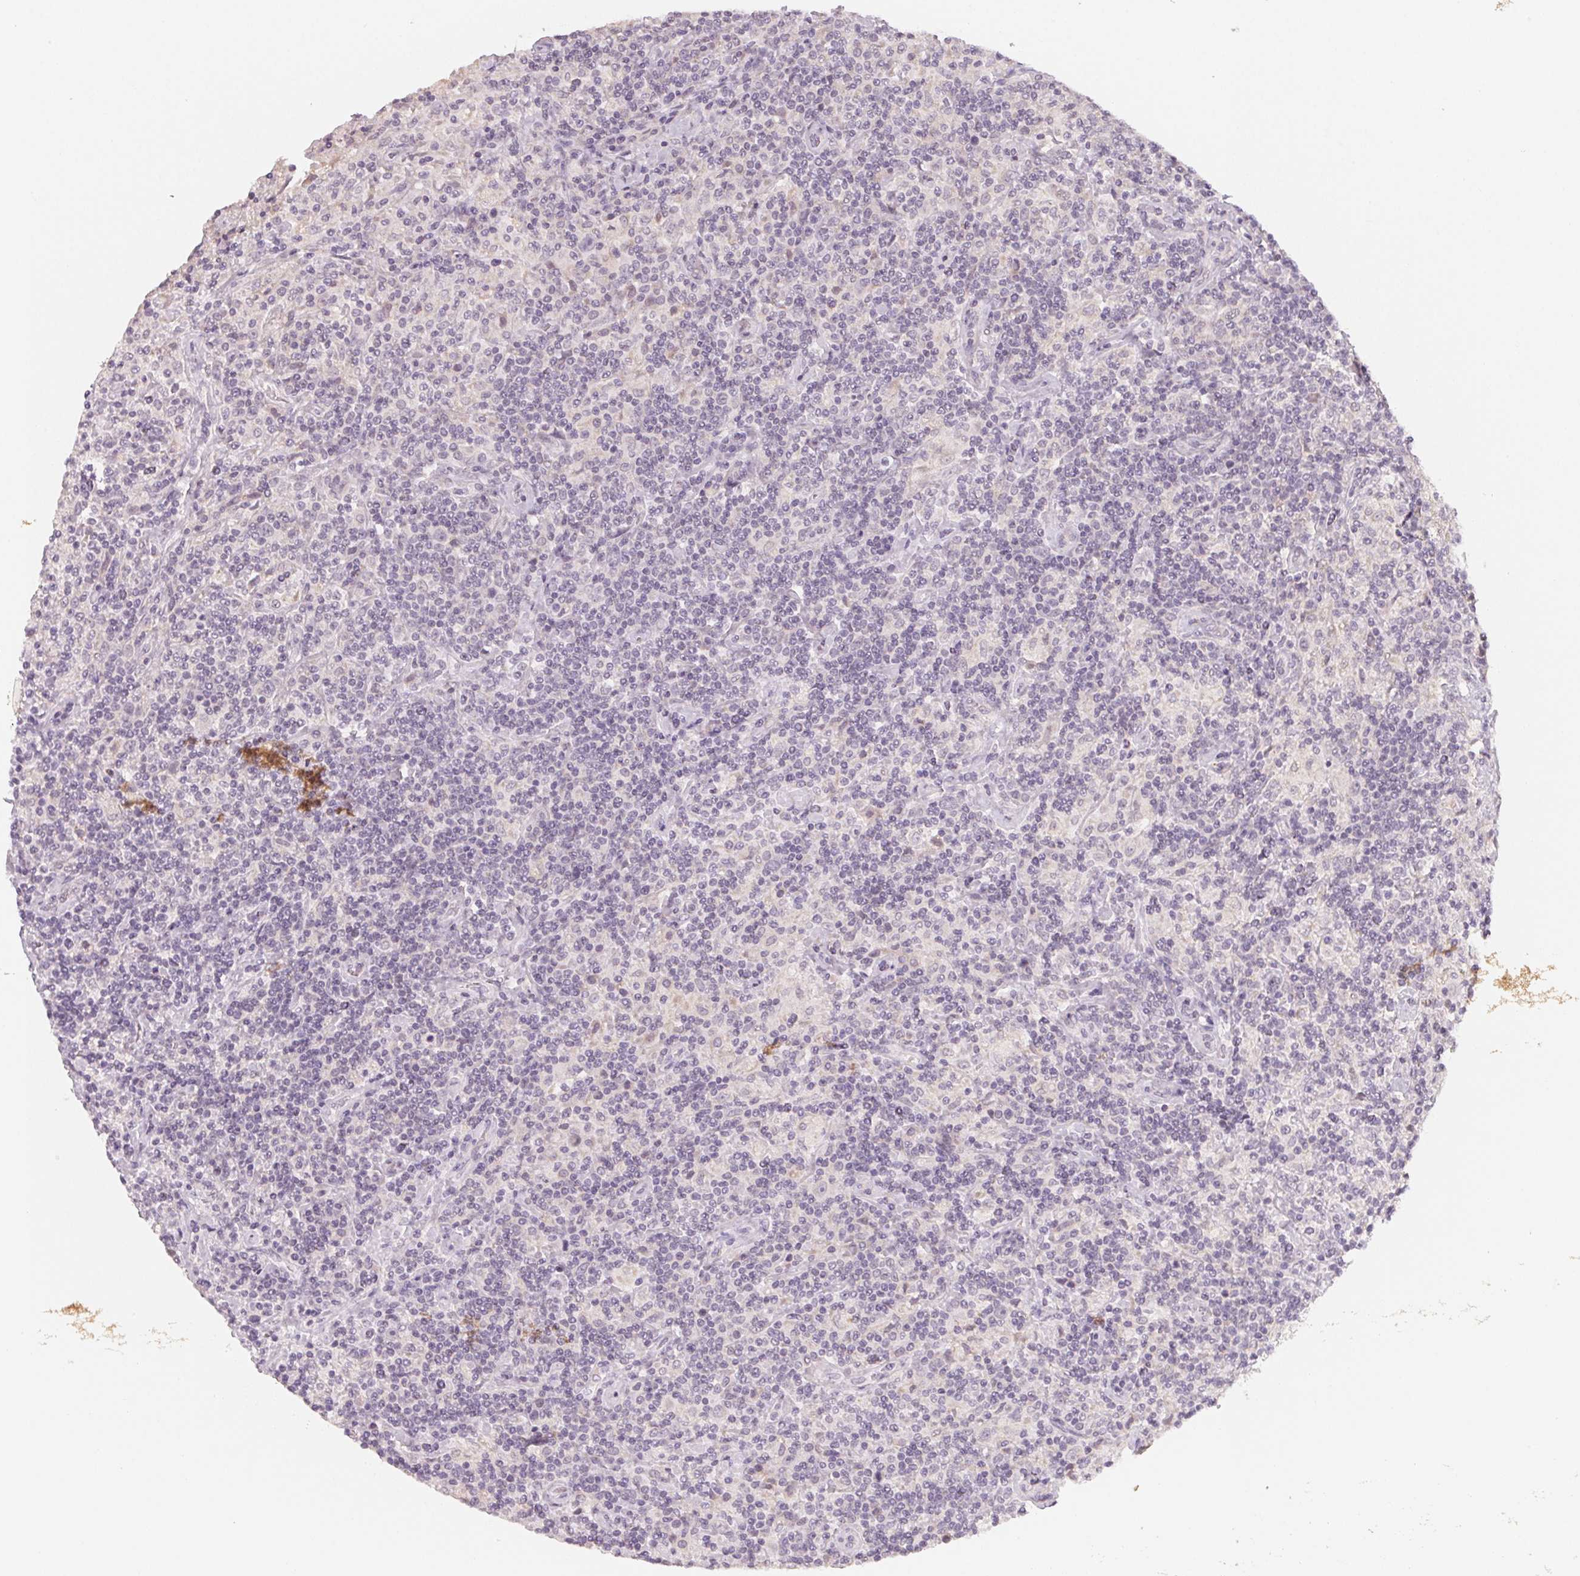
{"staining": {"intensity": "negative", "quantity": "none", "location": "none"}, "tissue": "lymphoma", "cell_type": "Tumor cells", "image_type": "cancer", "snomed": [{"axis": "morphology", "description": "Hodgkin's disease, NOS"}, {"axis": "topography", "description": "Lymph node"}], "caption": "A micrograph of human lymphoma is negative for staining in tumor cells.", "gene": "ANKRD31", "patient": {"sex": "male", "age": 70}}